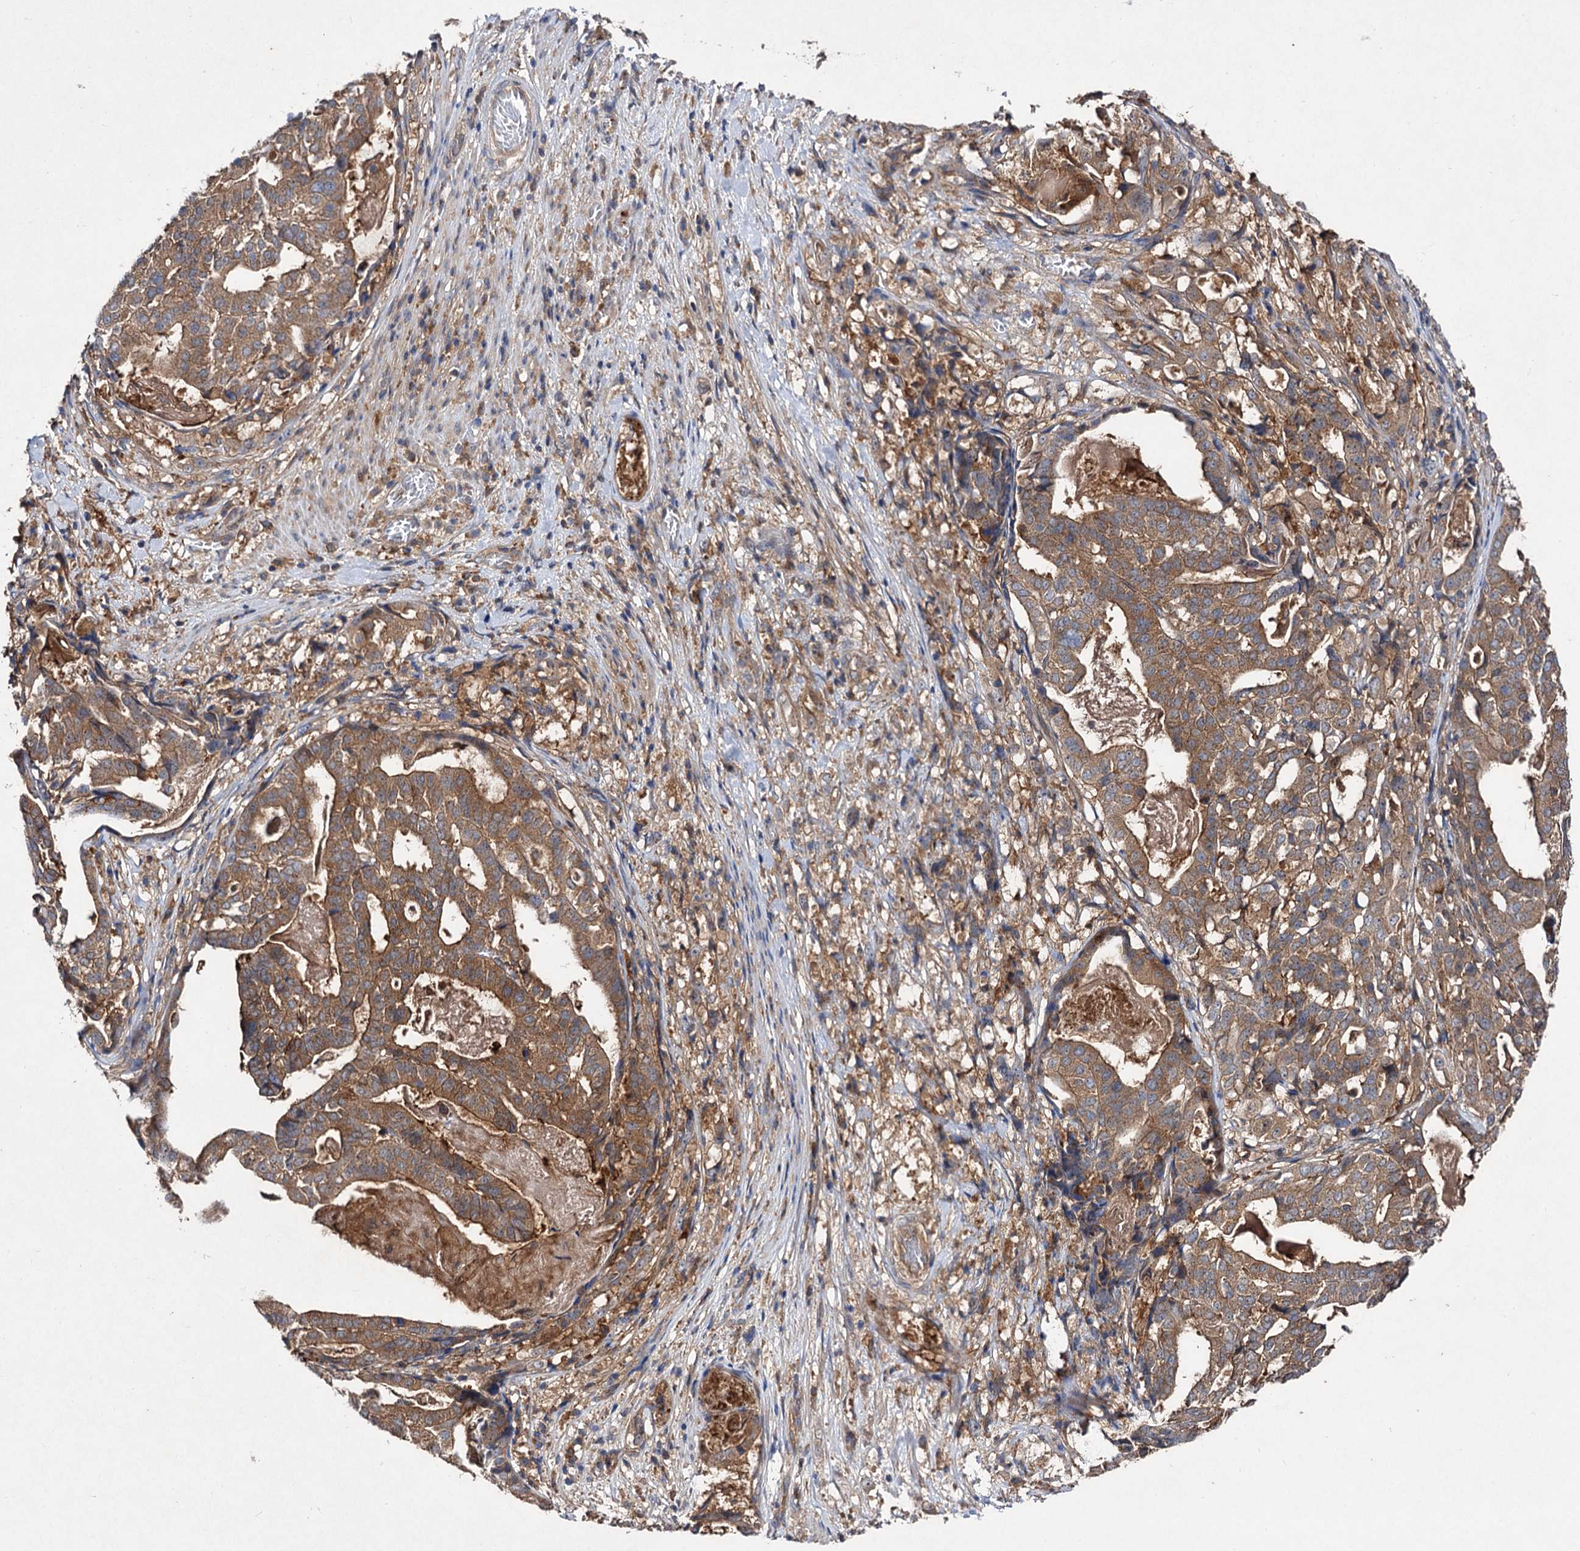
{"staining": {"intensity": "moderate", "quantity": ">75%", "location": "cytoplasmic/membranous"}, "tissue": "stomach cancer", "cell_type": "Tumor cells", "image_type": "cancer", "snomed": [{"axis": "morphology", "description": "Adenocarcinoma, NOS"}, {"axis": "topography", "description": "Stomach"}], "caption": "DAB immunohistochemical staining of stomach cancer shows moderate cytoplasmic/membranous protein positivity in approximately >75% of tumor cells. The staining is performed using DAB (3,3'-diaminobenzidine) brown chromogen to label protein expression. The nuclei are counter-stained blue using hematoxylin.", "gene": "VPS29", "patient": {"sex": "male", "age": 48}}